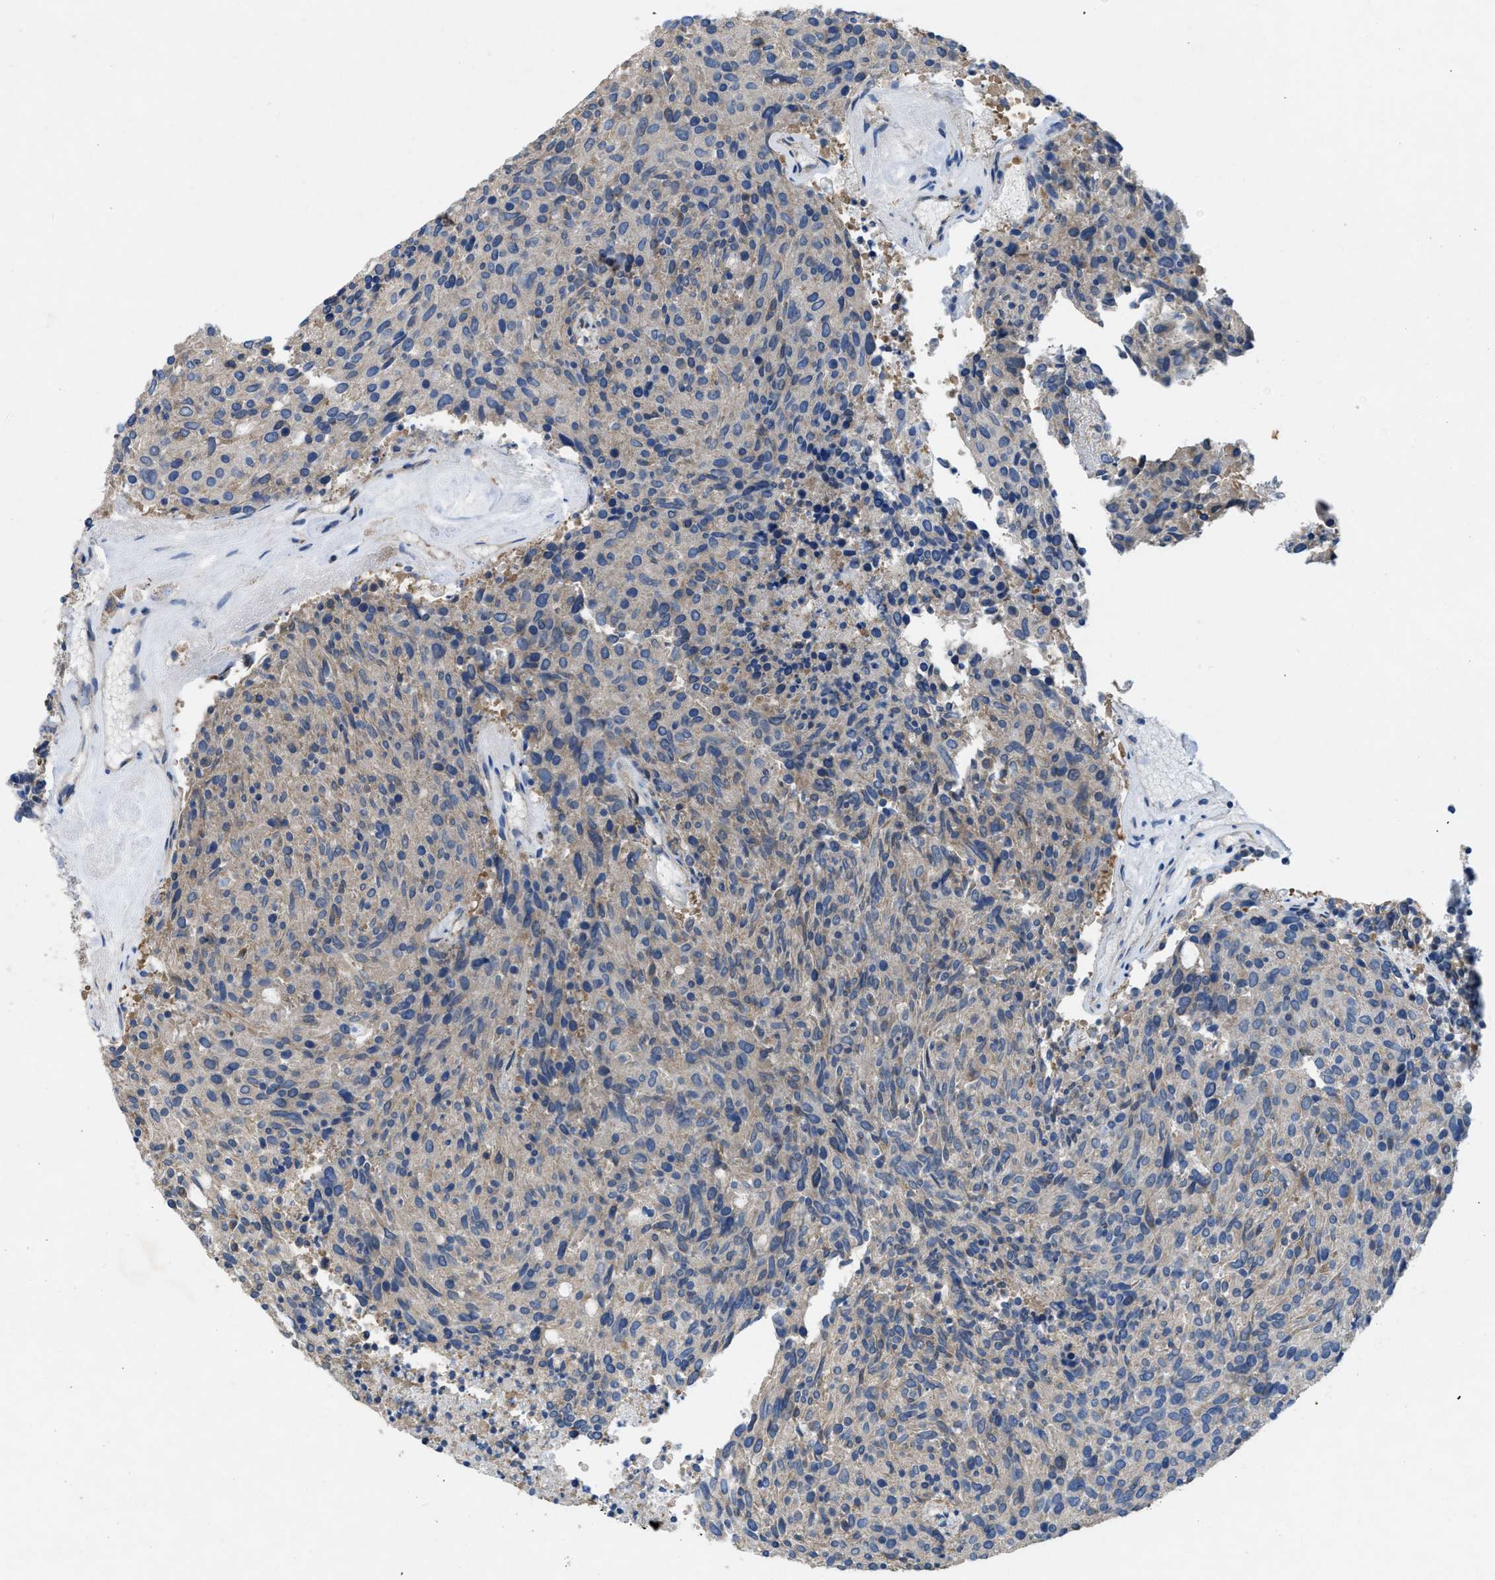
{"staining": {"intensity": "negative", "quantity": "none", "location": "none"}, "tissue": "carcinoid", "cell_type": "Tumor cells", "image_type": "cancer", "snomed": [{"axis": "morphology", "description": "Carcinoid, malignant, NOS"}, {"axis": "topography", "description": "Pancreas"}], "caption": "Immunohistochemical staining of human carcinoid shows no significant positivity in tumor cells. Brightfield microscopy of immunohistochemistry stained with DAB (brown) and hematoxylin (blue), captured at high magnification.", "gene": "DOLPP1", "patient": {"sex": "female", "age": 54}}